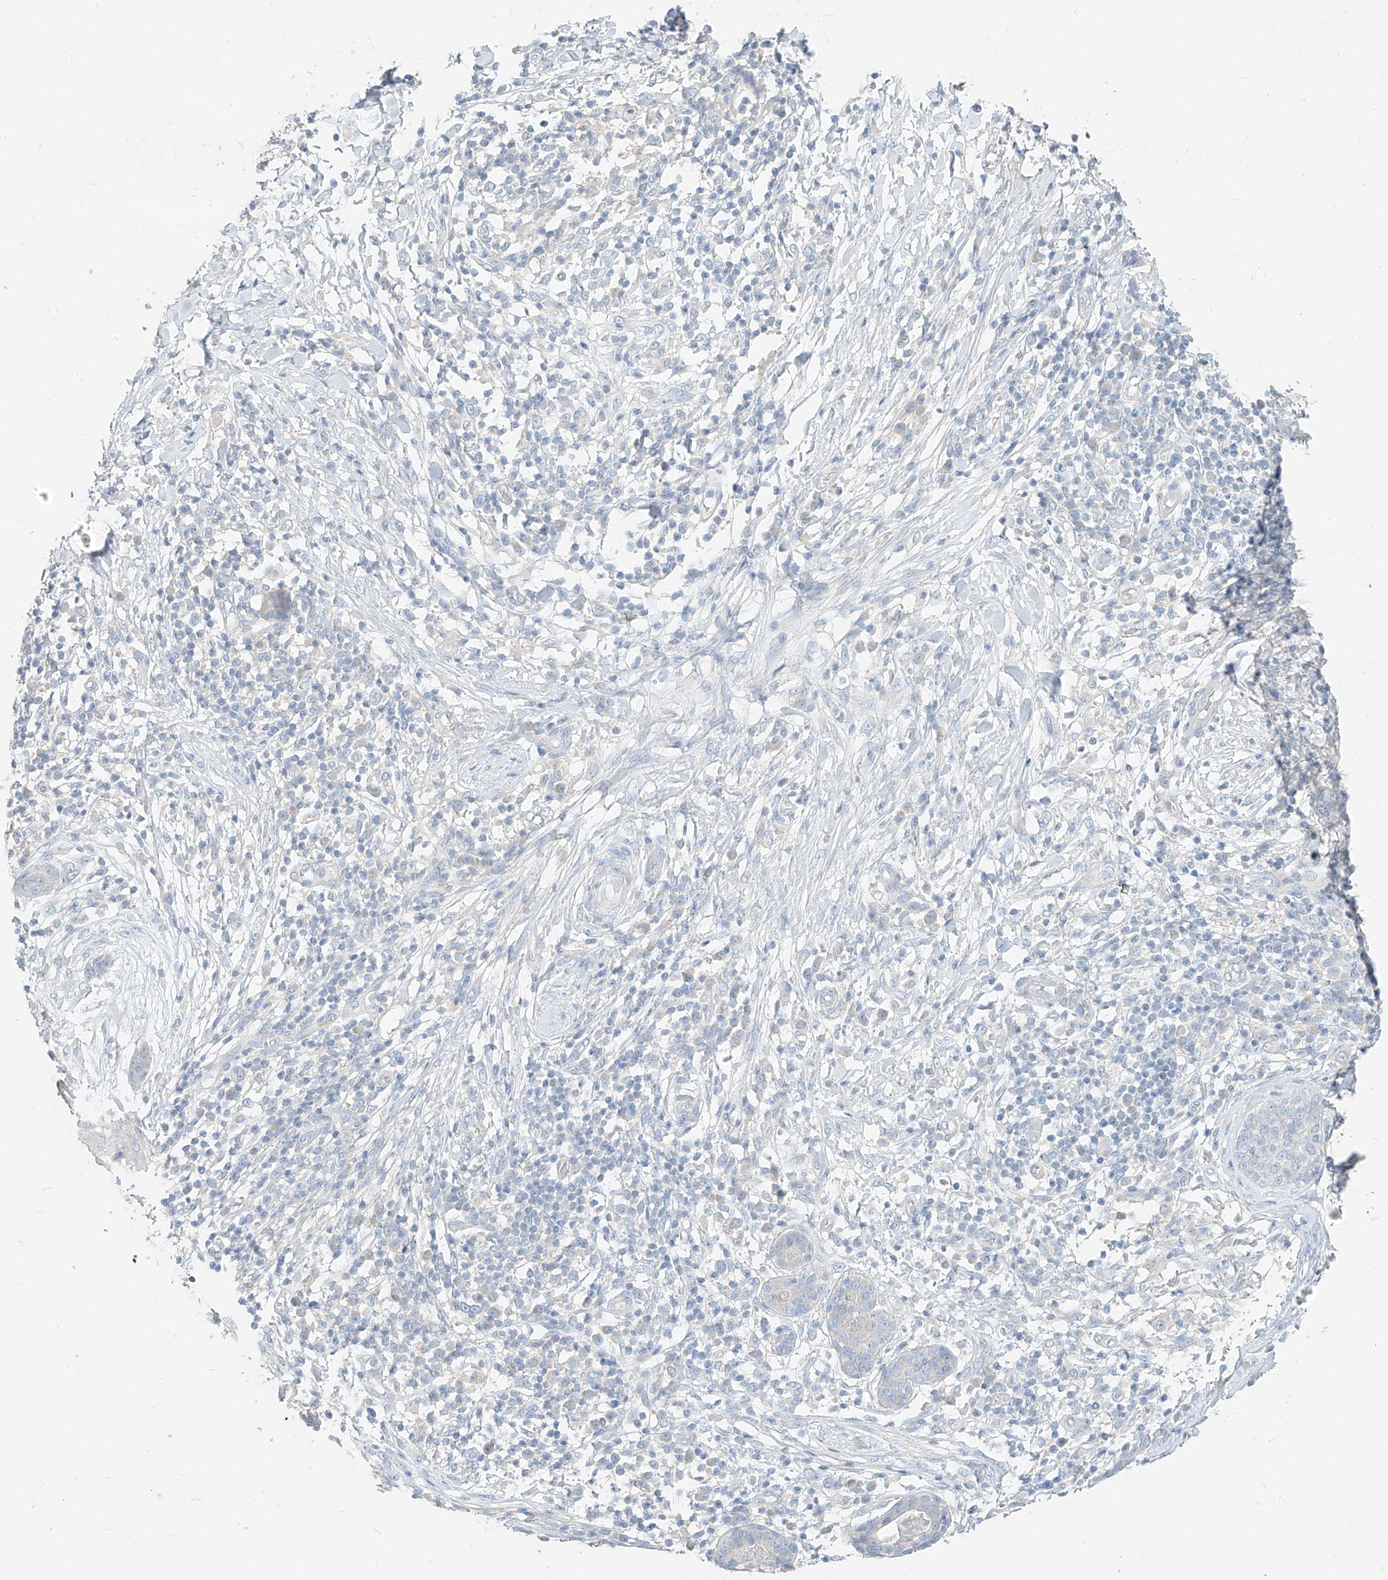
{"staining": {"intensity": "negative", "quantity": "none", "location": "none"}, "tissue": "skin cancer", "cell_type": "Tumor cells", "image_type": "cancer", "snomed": [{"axis": "morphology", "description": "Squamous cell carcinoma, NOS"}, {"axis": "topography", "description": "Skin"}], "caption": "IHC photomicrograph of neoplastic tissue: squamous cell carcinoma (skin) stained with DAB shows no significant protein staining in tumor cells.", "gene": "ZZEF1", "patient": {"sex": "female", "age": 88}}